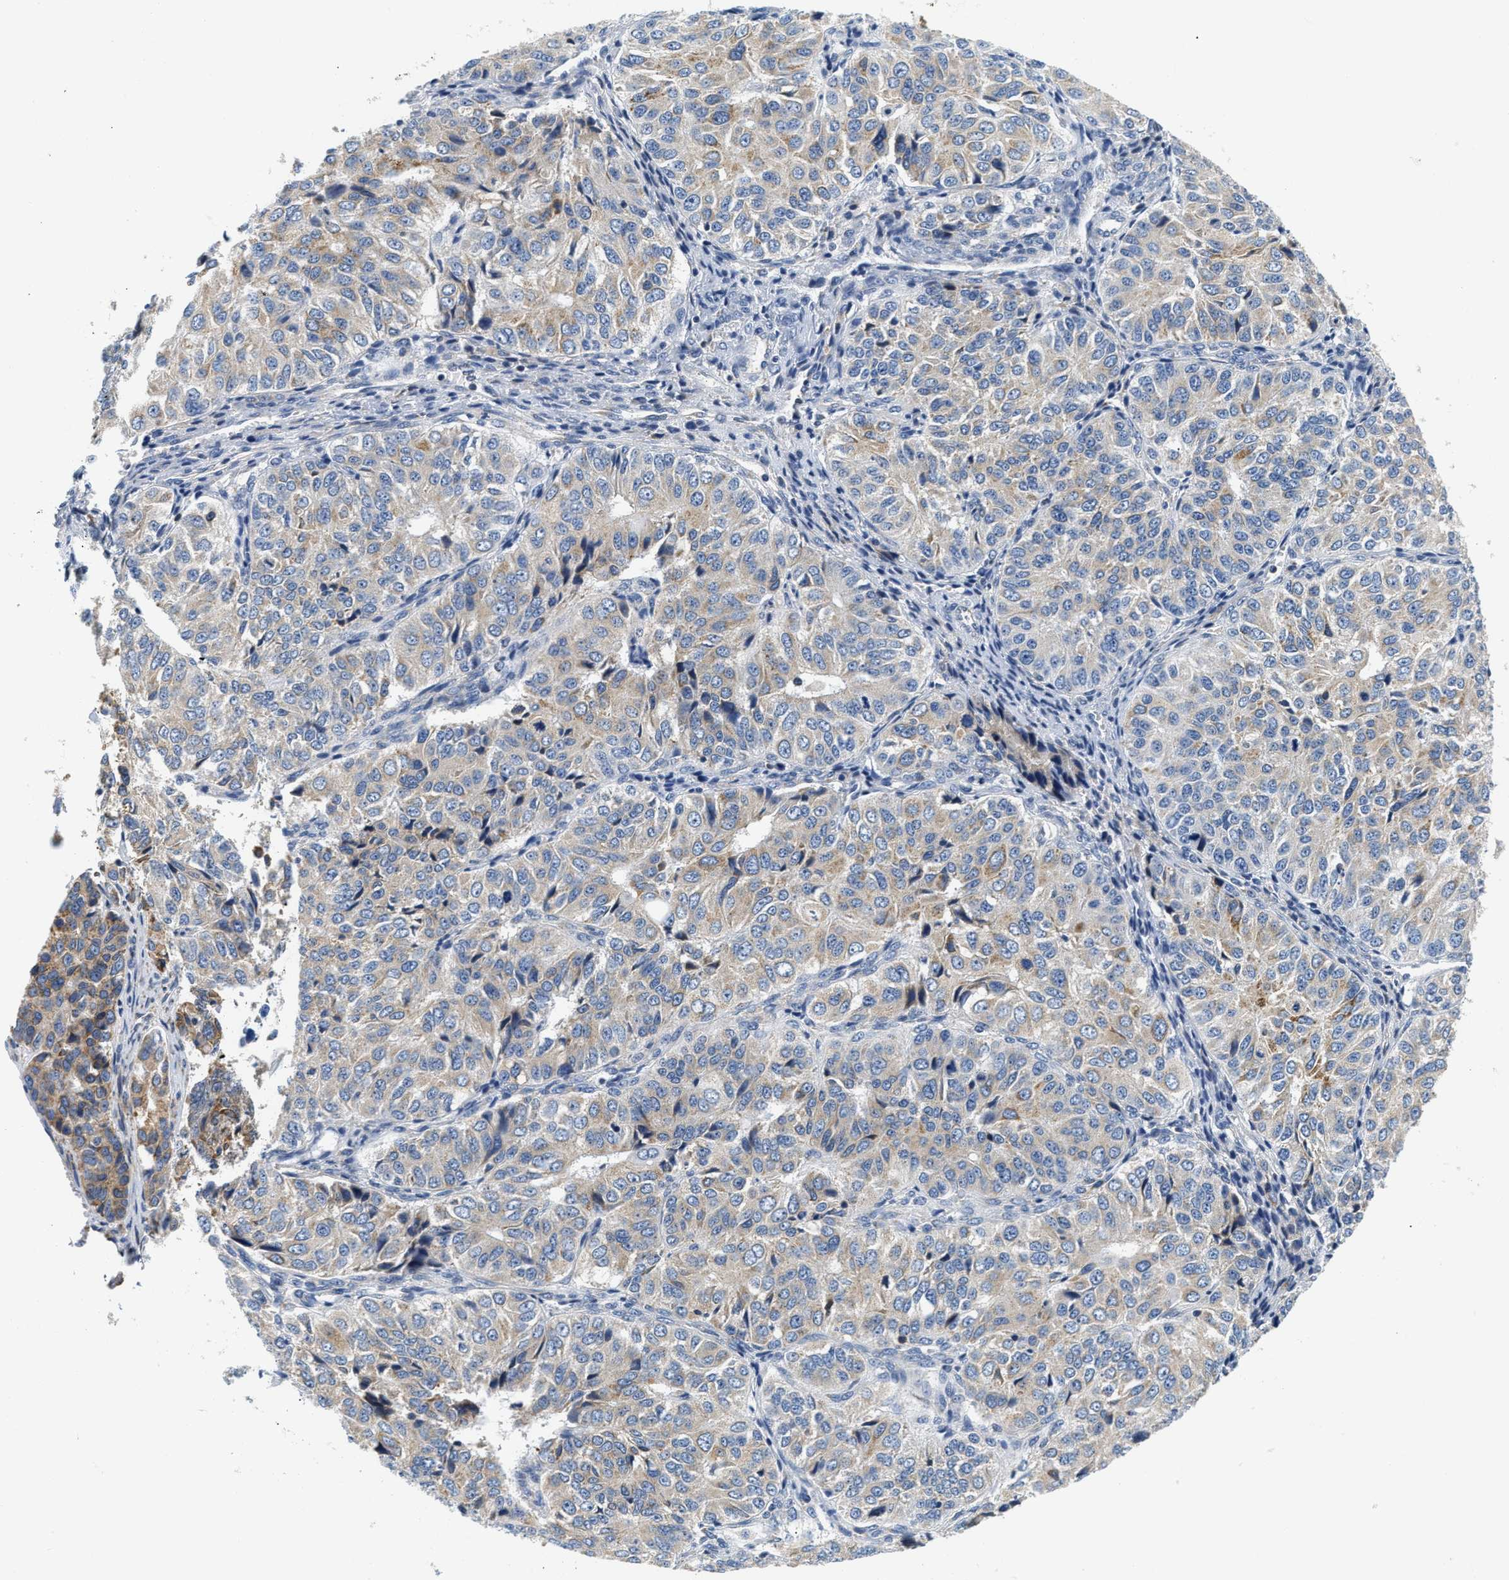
{"staining": {"intensity": "weak", "quantity": "<25%", "location": "cytoplasmic/membranous"}, "tissue": "ovarian cancer", "cell_type": "Tumor cells", "image_type": "cancer", "snomed": [{"axis": "morphology", "description": "Carcinoma, endometroid"}, {"axis": "topography", "description": "Ovary"}], "caption": "Immunohistochemistry (IHC) micrograph of neoplastic tissue: ovarian cancer (endometroid carcinoma) stained with DAB (3,3'-diaminobenzidine) shows no significant protein expression in tumor cells.", "gene": "HDHD3", "patient": {"sex": "female", "age": 51}}